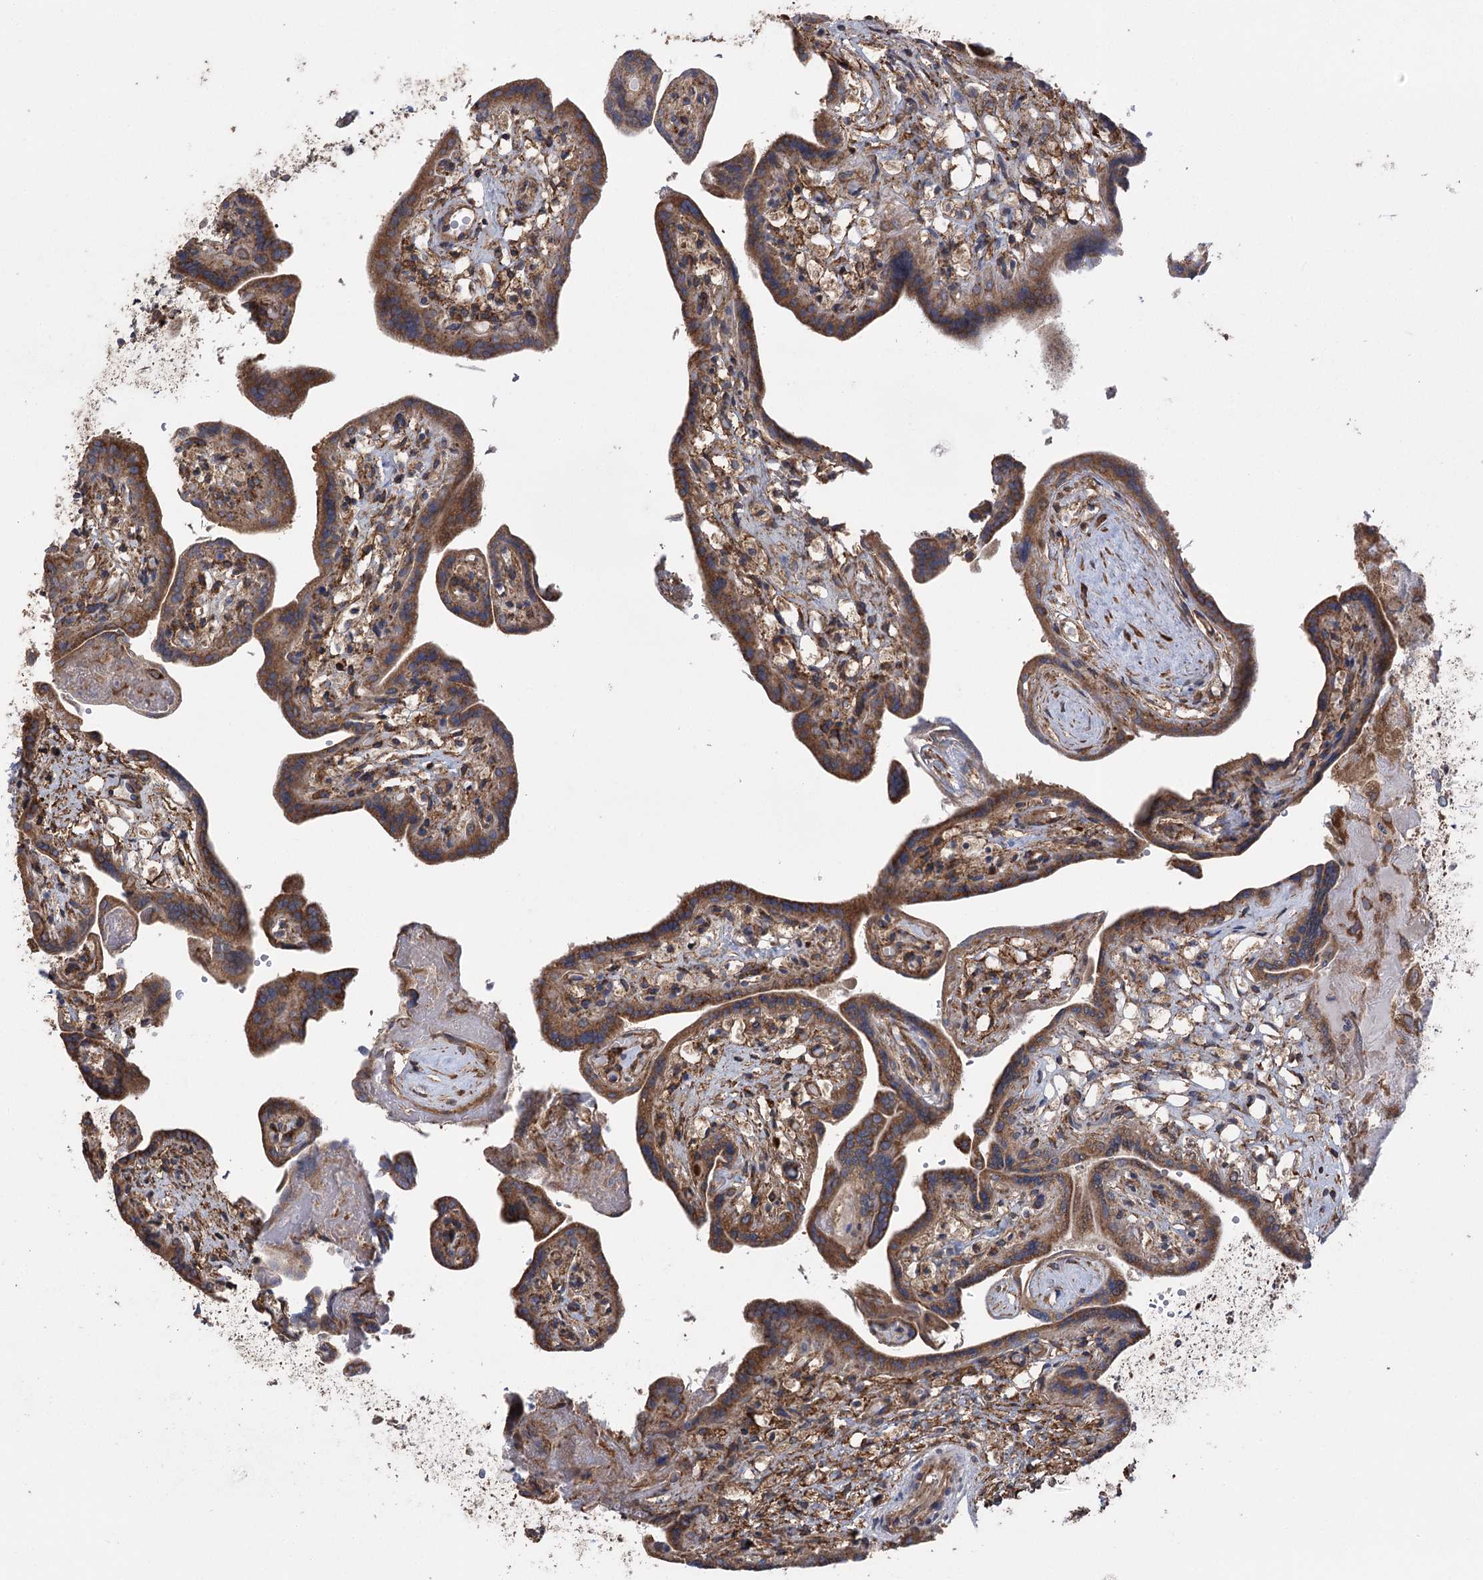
{"staining": {"intensity": "strong", "quantity": ">75%", "location": "cytoplasmic/membranous"}, "tissue": "placenta", "cell_type": "Trophoblastic cells", "image_type": "normal", "snomed": [{"axis": "morphology", "description": "Normal tissue, NOS"}, {"axis": "topography", "description": "Placenta"}], "caption": "Immunohistochemistry (IHC) (DAB (3,3'-diaminobenzidine)) staining of normal placenta reveals strong cytoplasmic/membranous protein positivity in approximately >75% of trophoblastic cells. (DAB = brown stain, brightfield microscopy at high magnification).", "gene": "RWDD4", "patient": {"sex": "female", "age": 37}}